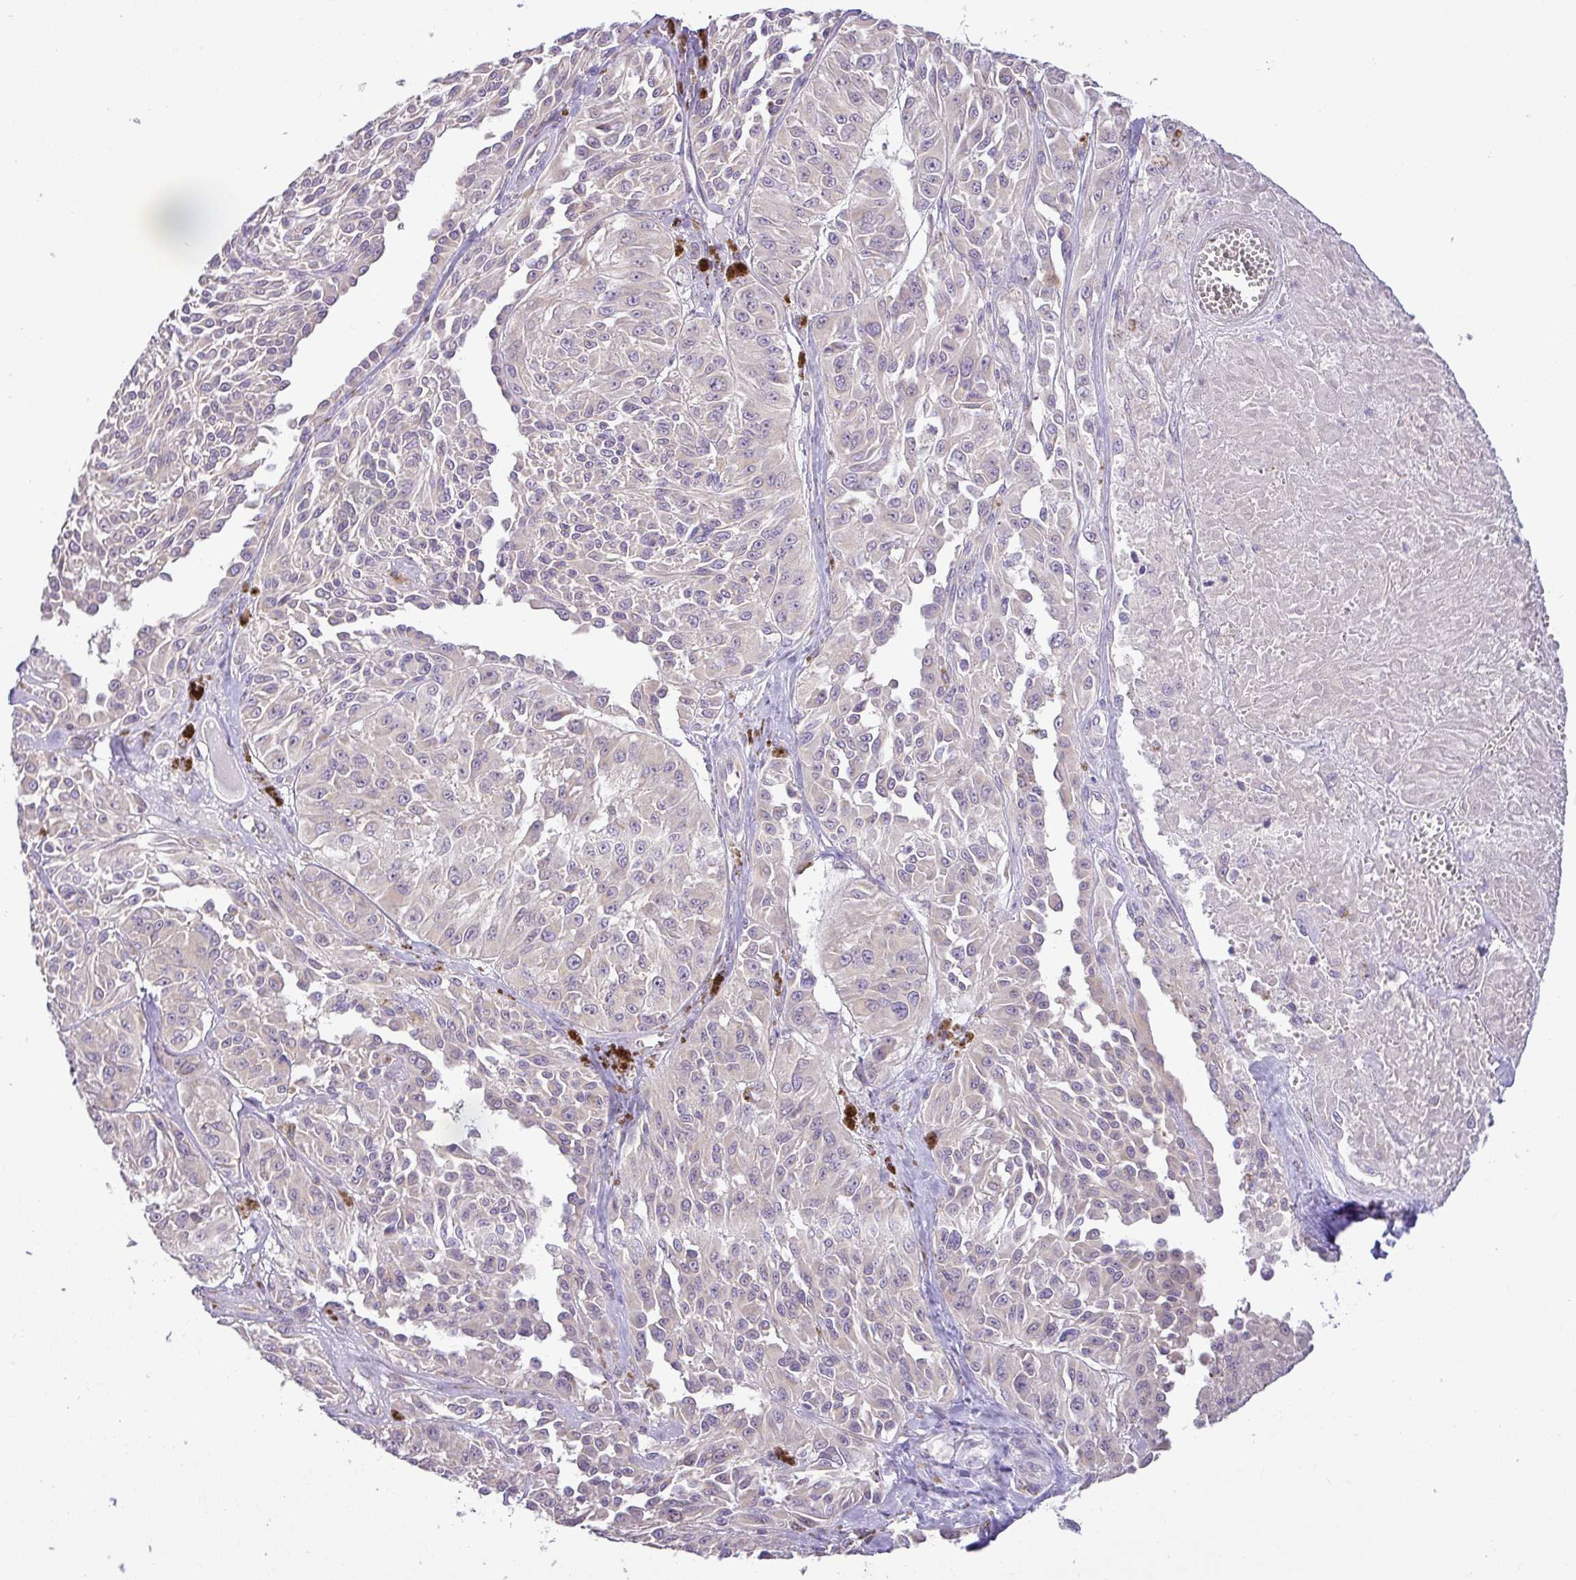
{"staining": {"intensity": "negative", "quantity": "none", "location": "none"}, "tissue": "melanoma", "cell_type": "Tumor cells", "image_type": "cancer", "snomed": [{"axis": "morphology", "description": "Malignant melanoma, NOS"}, {"axis": "topography", "description": "Skin"}], "caption": "Immunohistochemistry image of neoplastic tissue: human melanoma stained with DAB (3,3'-diaminobenzidine) reveals no significant protein positivity in tumor cells. The staining was performed using DAB (3,3'-diaminobenzidine) to visualize the protein expression in brown, while the nuclei were stained in blue with hematoxylin (Magnification: 20x).", "gene": "GALNT12", "patient": {"sex": "male", "age": 94}}